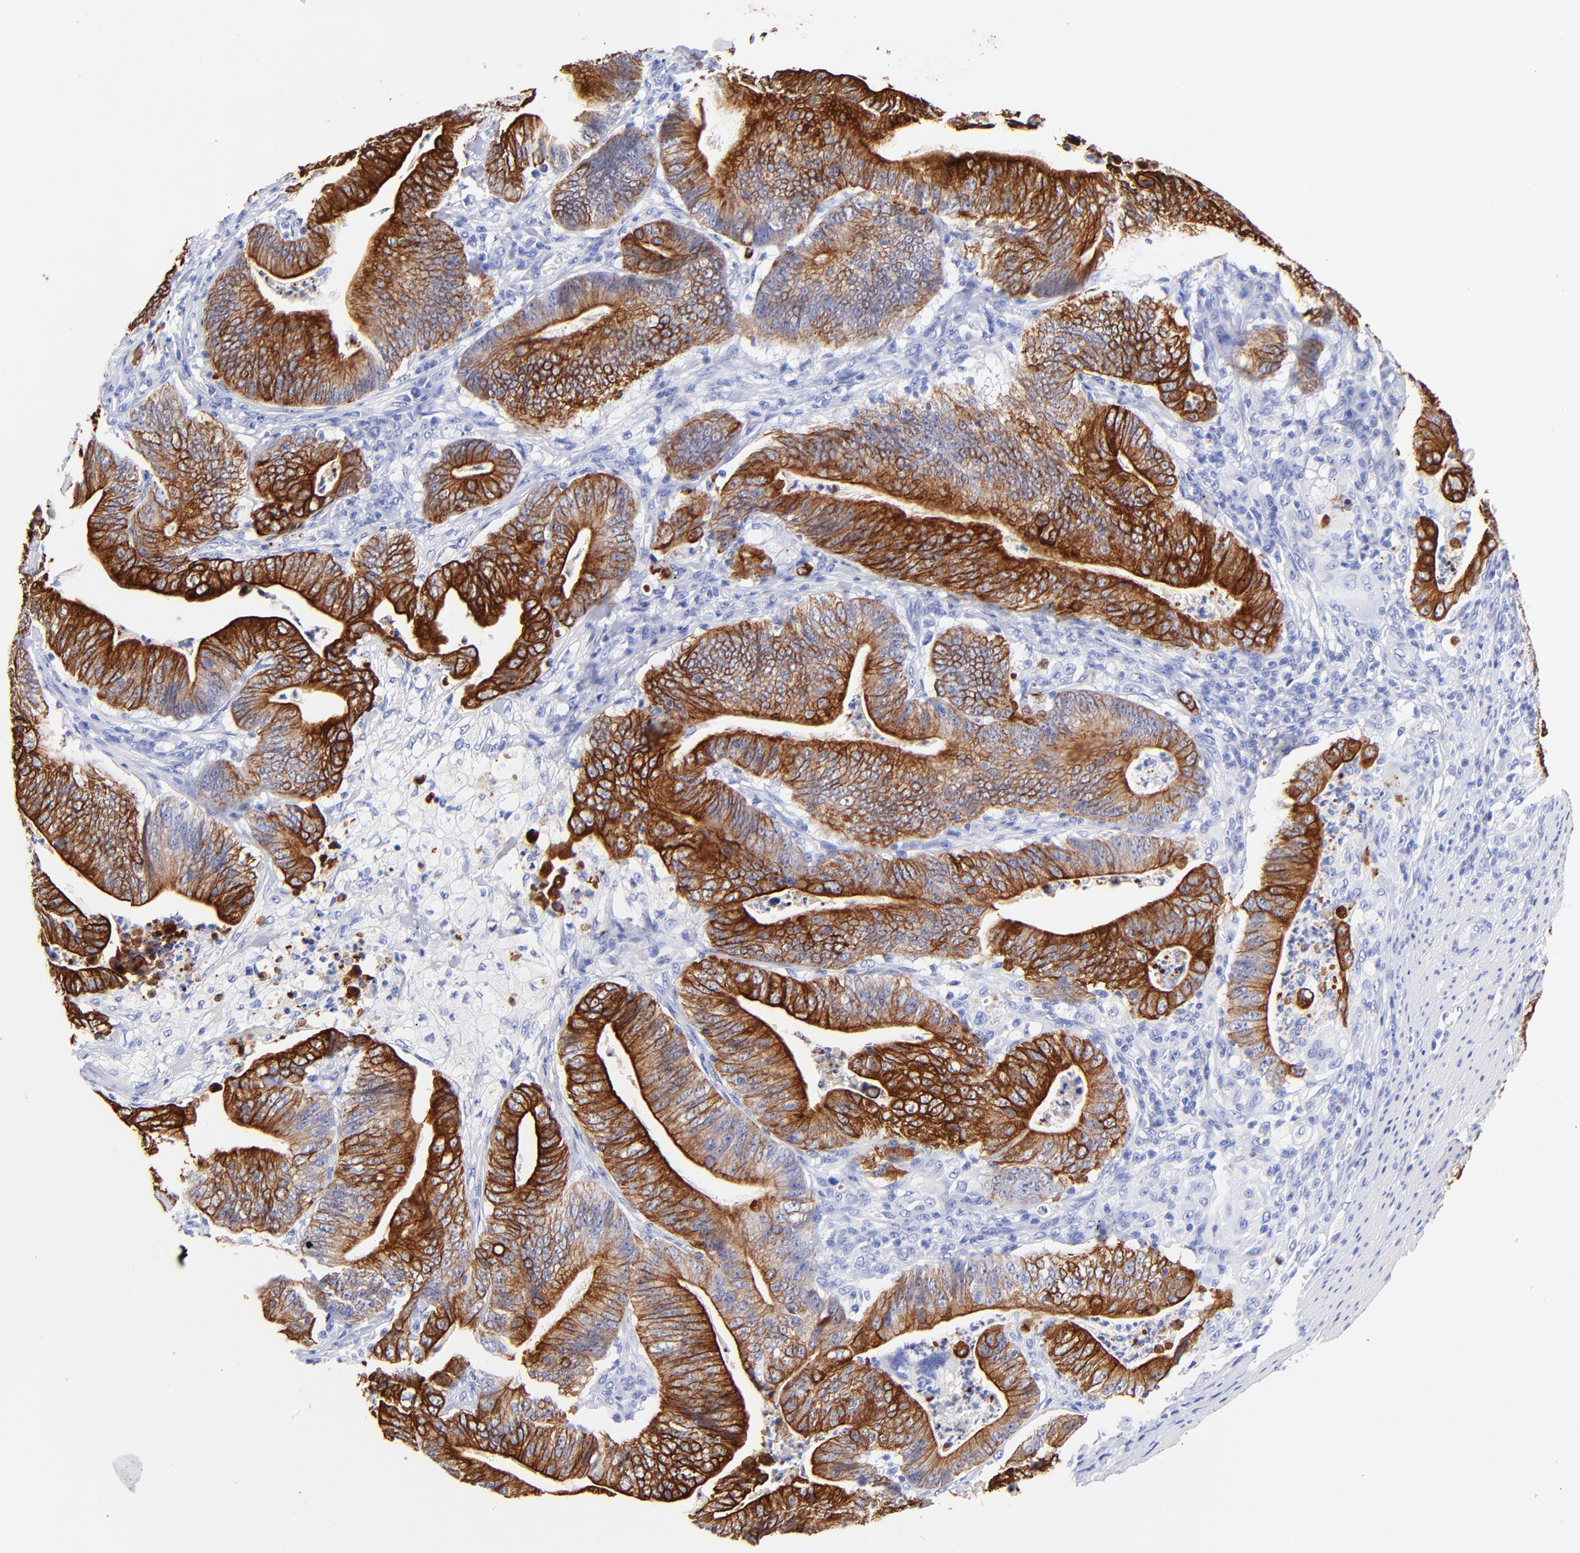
{"staining": {"intensity": "strong", "quantity": ">75%", "location": "cytoplasmic/membranous"}, "tissue": "stomach cancer", "cell_type": "Tumor cells", "image_type": "cancer", "snomed": [{"axis": "morphology", "description": "Adenocarcinoma, NOS"}, {"axis": "topography", "description": "Stomach, lower"}], "caption": "Human stomach adenocarcinoma stained with a brown dye shows strong cytoplasmic/membranous positive positivity in approximately >75% of tumor cells.", "gene": "KRT19", "patient": {"sex": "female", "age": 86}}